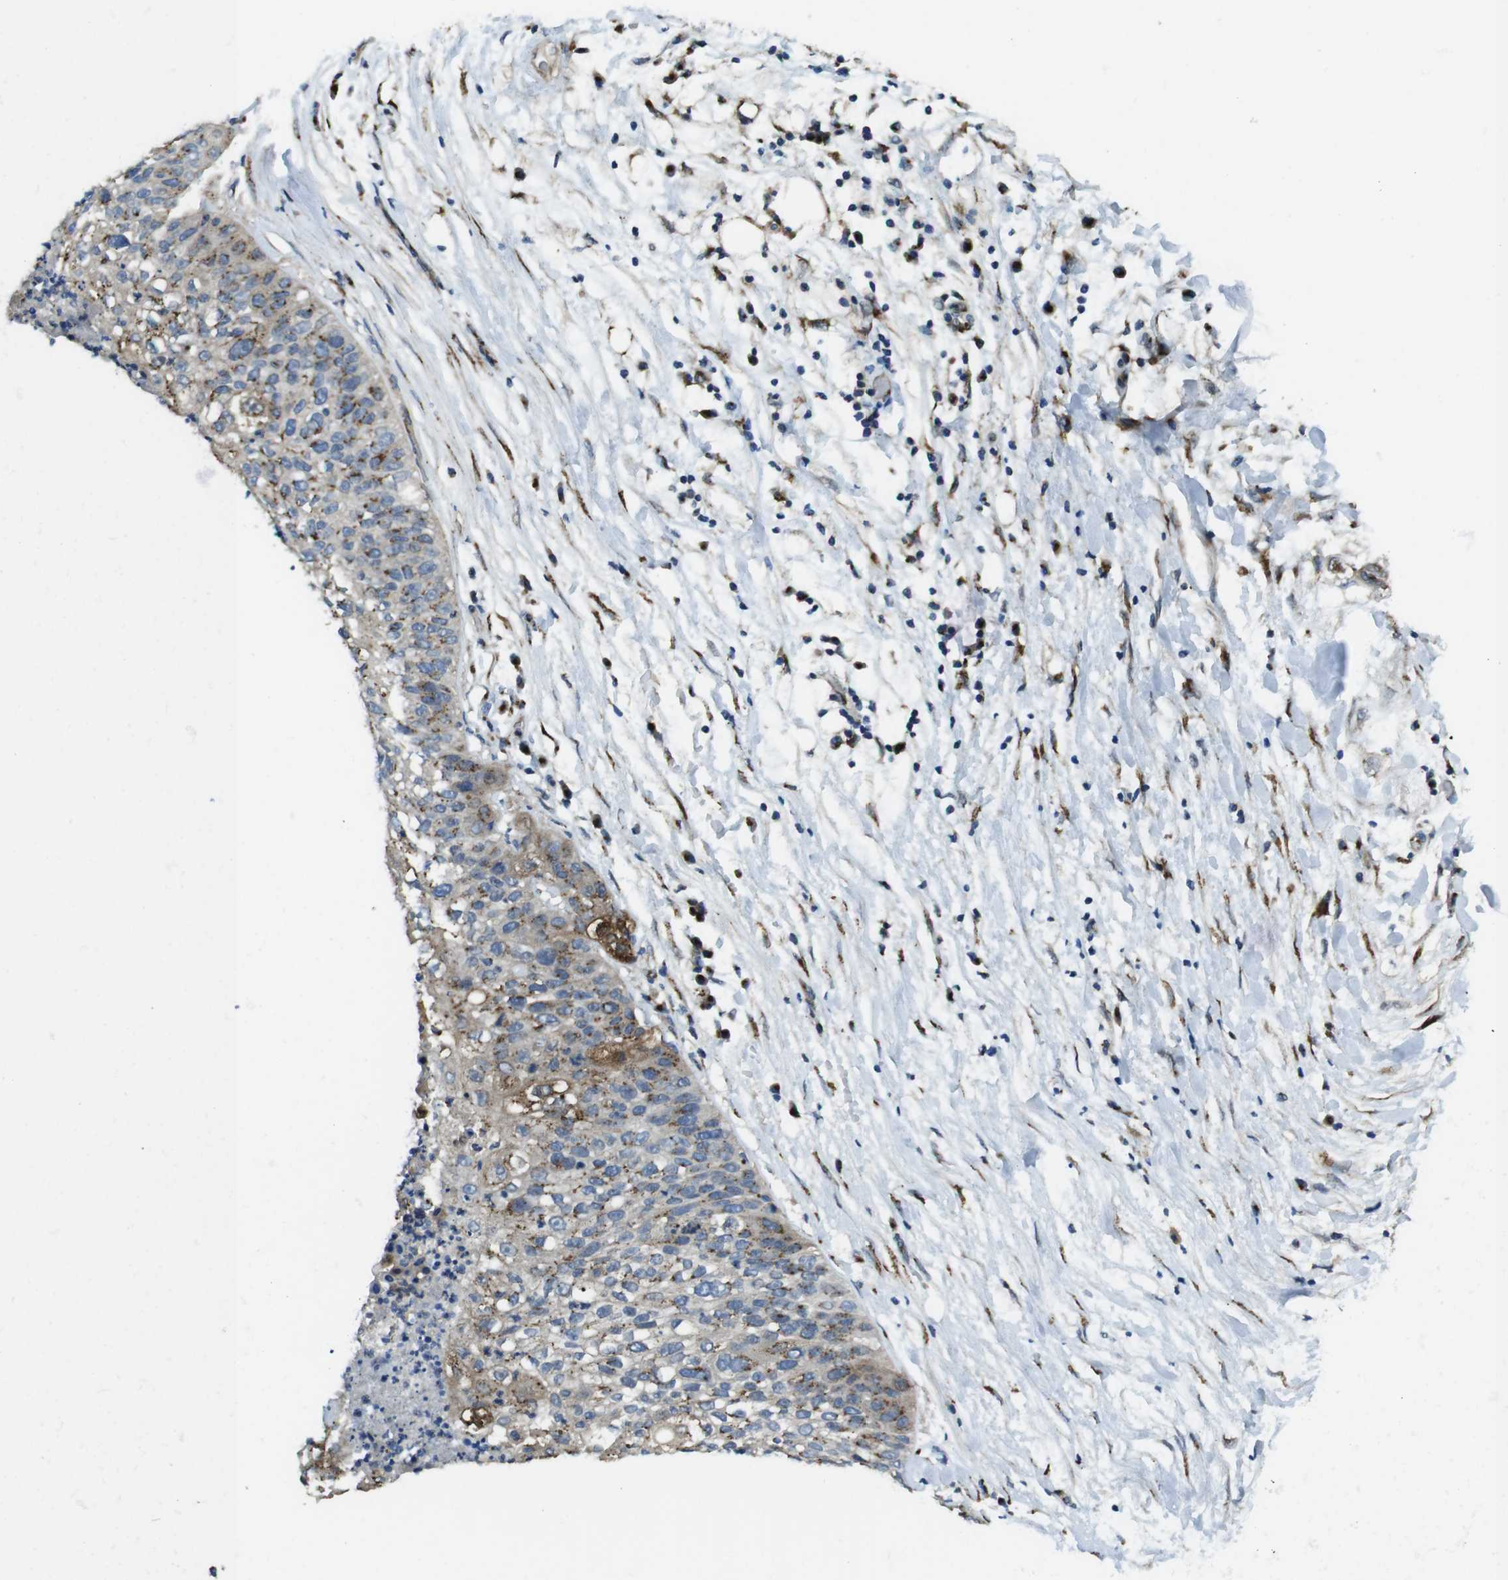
{"staining": {"intensity": "moderate", "quantity": "25%-75%", "location": "cytoplasmic/membranous"}, "tissue": "lung cancer", "cell_type": "Tumor cells", "image_type": "cancer", "snomed": [{"axis": "morphology", "description": "Inflammation, NOS"}, {"axis": "morphology", "description": "Squamous cell carcinoma, NOS"}, {"axis": "topography", "description": "Lymph node"}, {"axis": "topography", "description": "Soft tissue"}, {"axis": "topography", "description": "Lung"}], "caption": "Lung cancer stained with a brown dye reveals moderate cytoplasmic/membranous positive staining in about 25%-75% of tumor cells.", "gene": "RAB6A", "patient": {"sex": "male", "age": 66}}